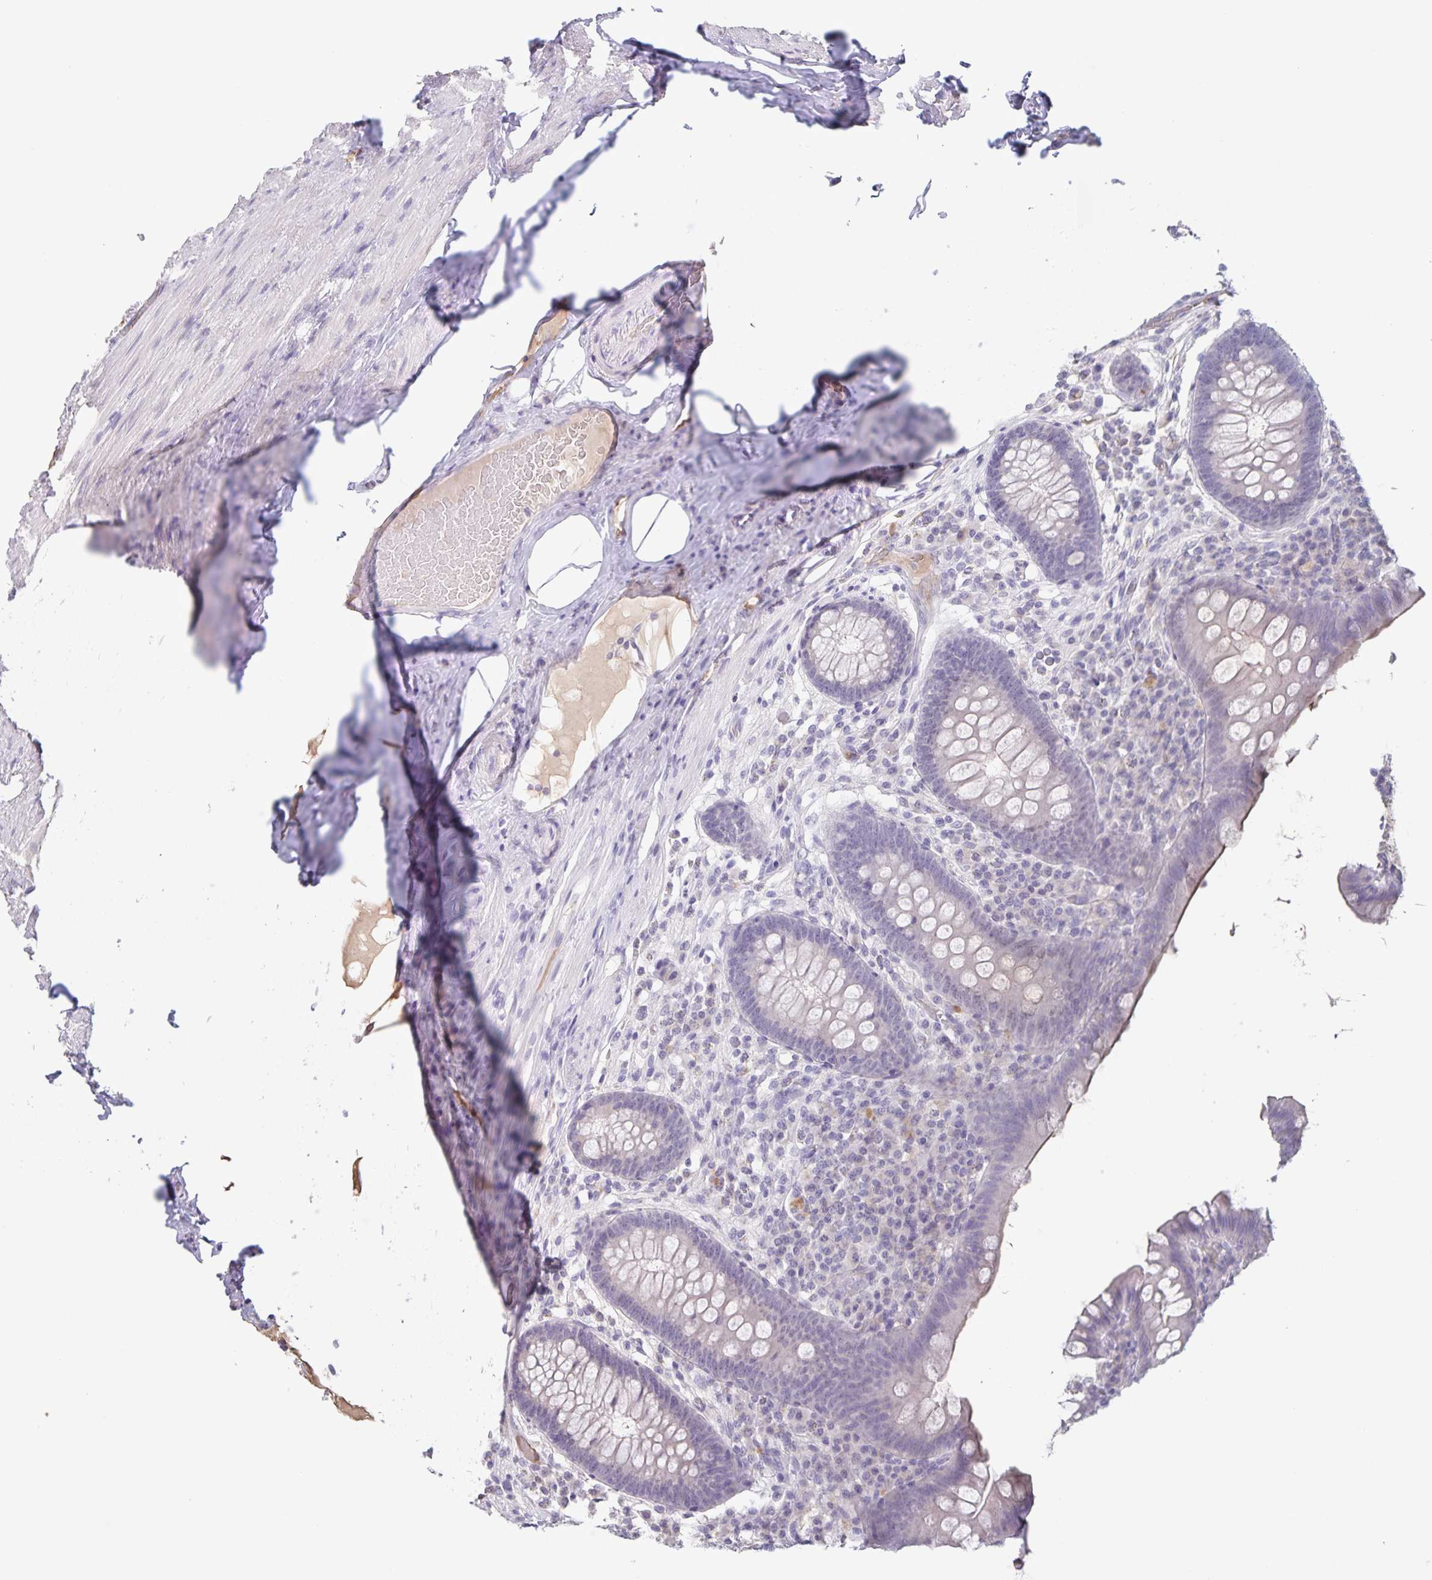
{"staining": {"intensity": "negative", "quantity": "none", "location": "none"}, "tissue": "appendix", "cell_type": "Glandular cells", "image_type": "normal", "snomed": [{"axis": "morphology", "description": "Normal tissue, NOS"}, {"axis": "topography", "description": "Appendix"}], "caption": "Immunohistochemical staining of benign human appendix demonstrates no significant positivity in glandular cells.", "gene": "INSL5", "patient": {"sex": "male", "age": 71}}